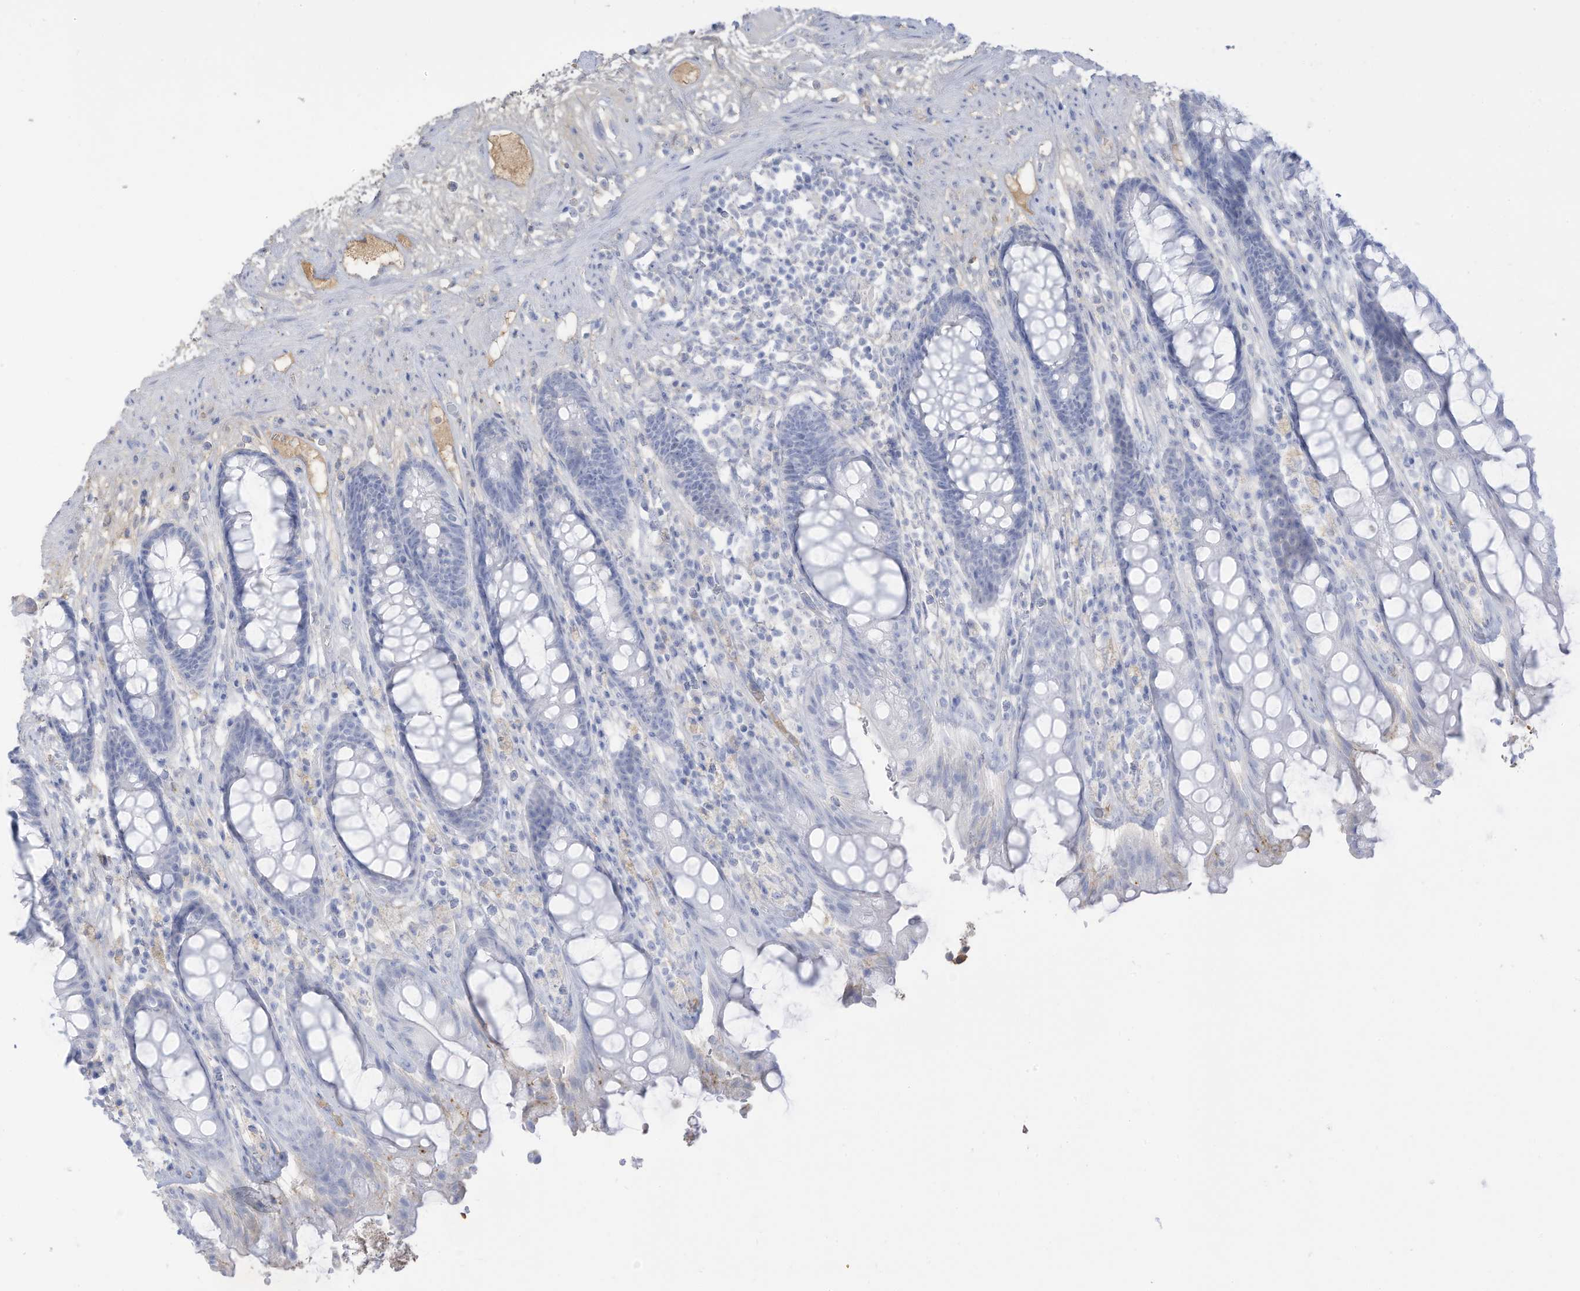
{"staining": {"intensity": "negative", "quantity": "none", "location": "none"}, "tissue": "rectum", "cell_type": "Glandular cells", "image_type": "normal", "snomed": [{"axis": "morphology", "description": "Normal tissue, NOS"}, {"axis": "topography", "description": "Rectum"}], "caption": "This is an IHC image of unremarkable rectum. There is no expression in glandular cells.", "gene": "HSD17B13", "patient": {"sex": "male", "age": 64}}